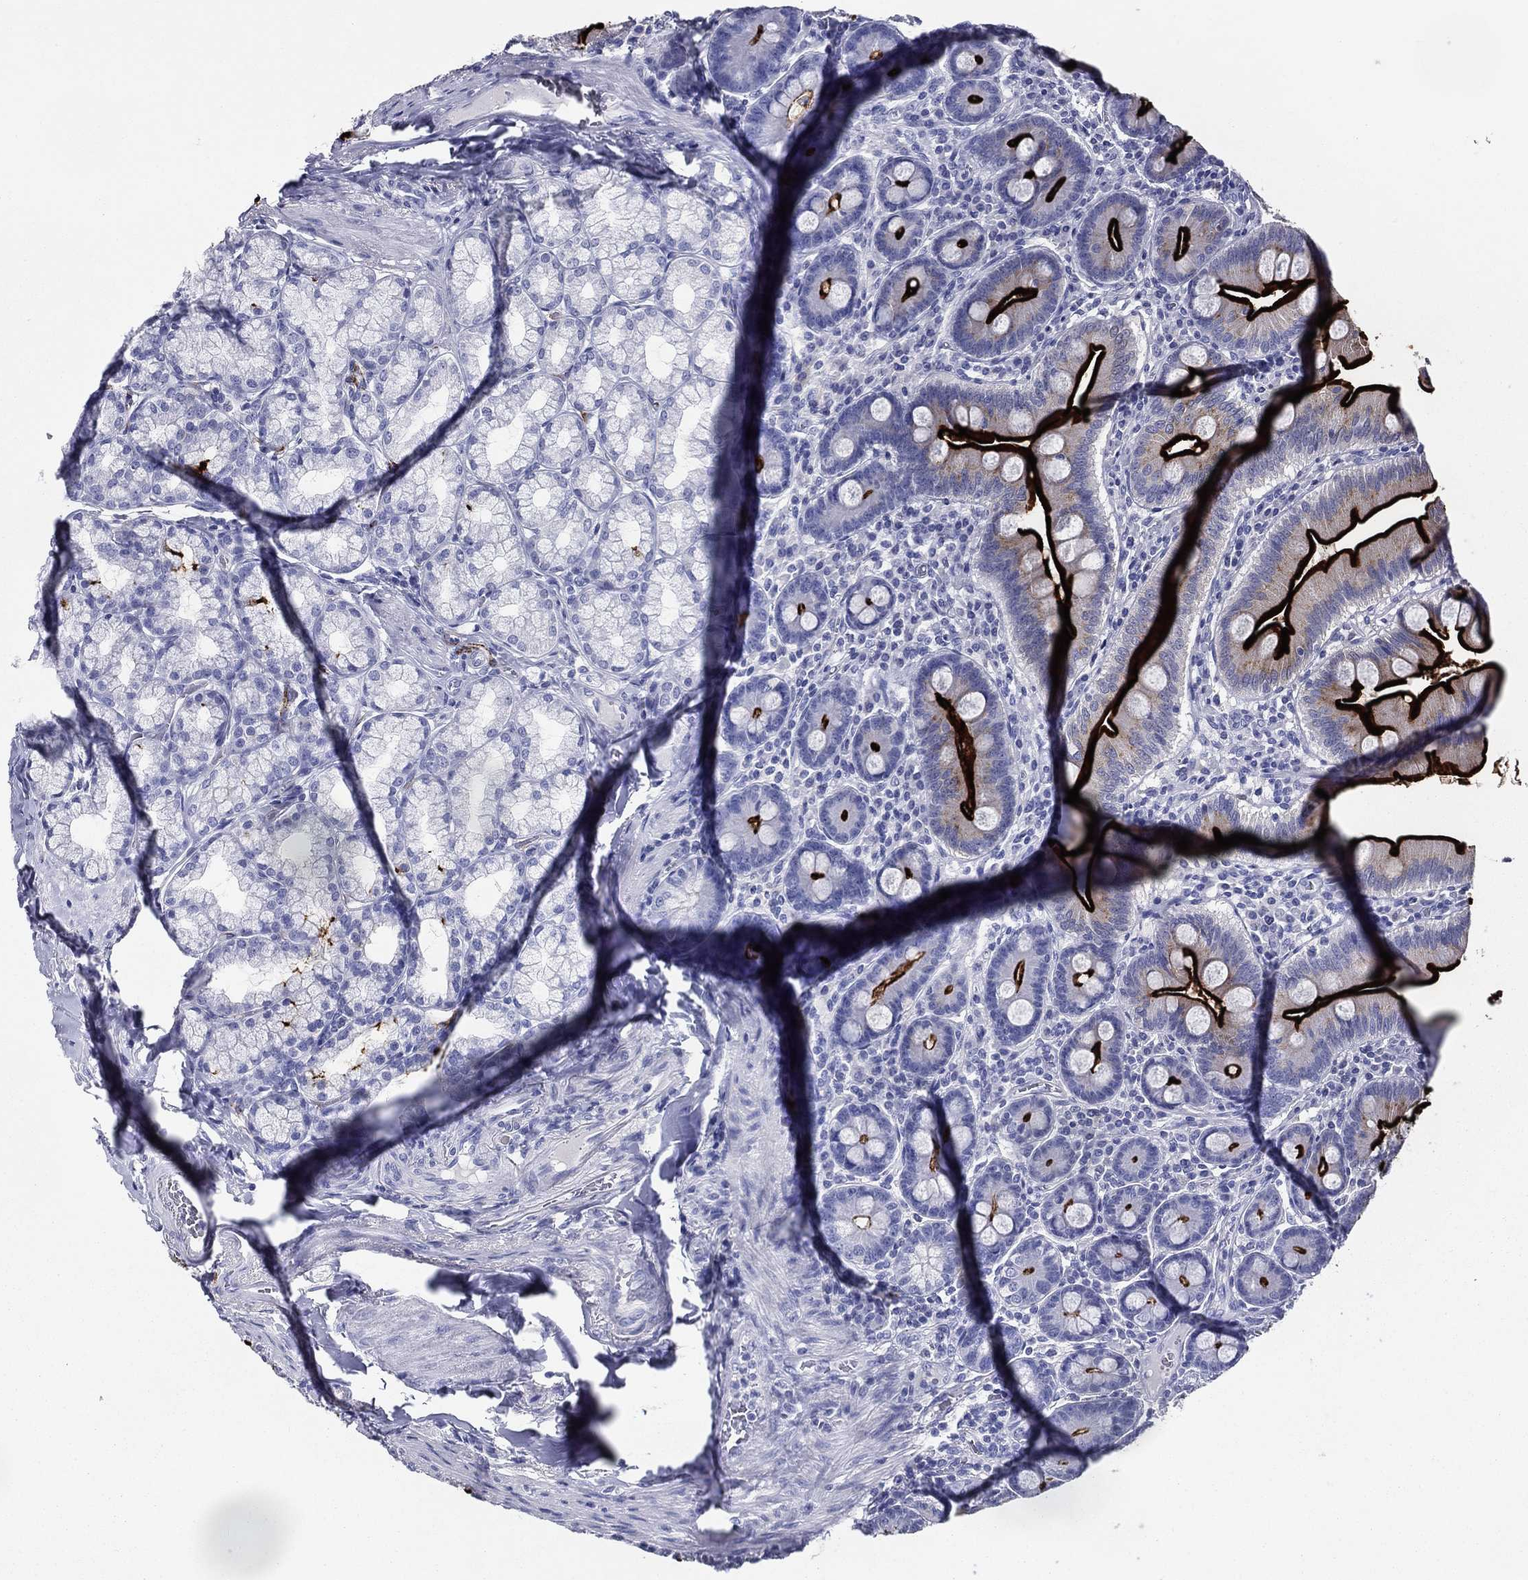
{"staining": {"intensity": "strong", "quantity": "25%-75%", "location": "cytoplasmic/membranous"}, "tissue": "duodenum", "cell_type": "Glandular cells", "image_type": "normal", "snomed": [{"axis": "morphology", "description": "Normal tissue, NOS"}, {"axis": "topography", "description": "Duodenum"}], "caption": "Brown immunohistochemical staining in normal duodenum demonstrates strong cytoplasmic/membranous expression in approximately 25%-75% of glandular cells. (brown staining indicates protein expression, while blue staining denotes nuclei).", "gene": "ACE2", "patient": {"sex": "male", "age": 59}}